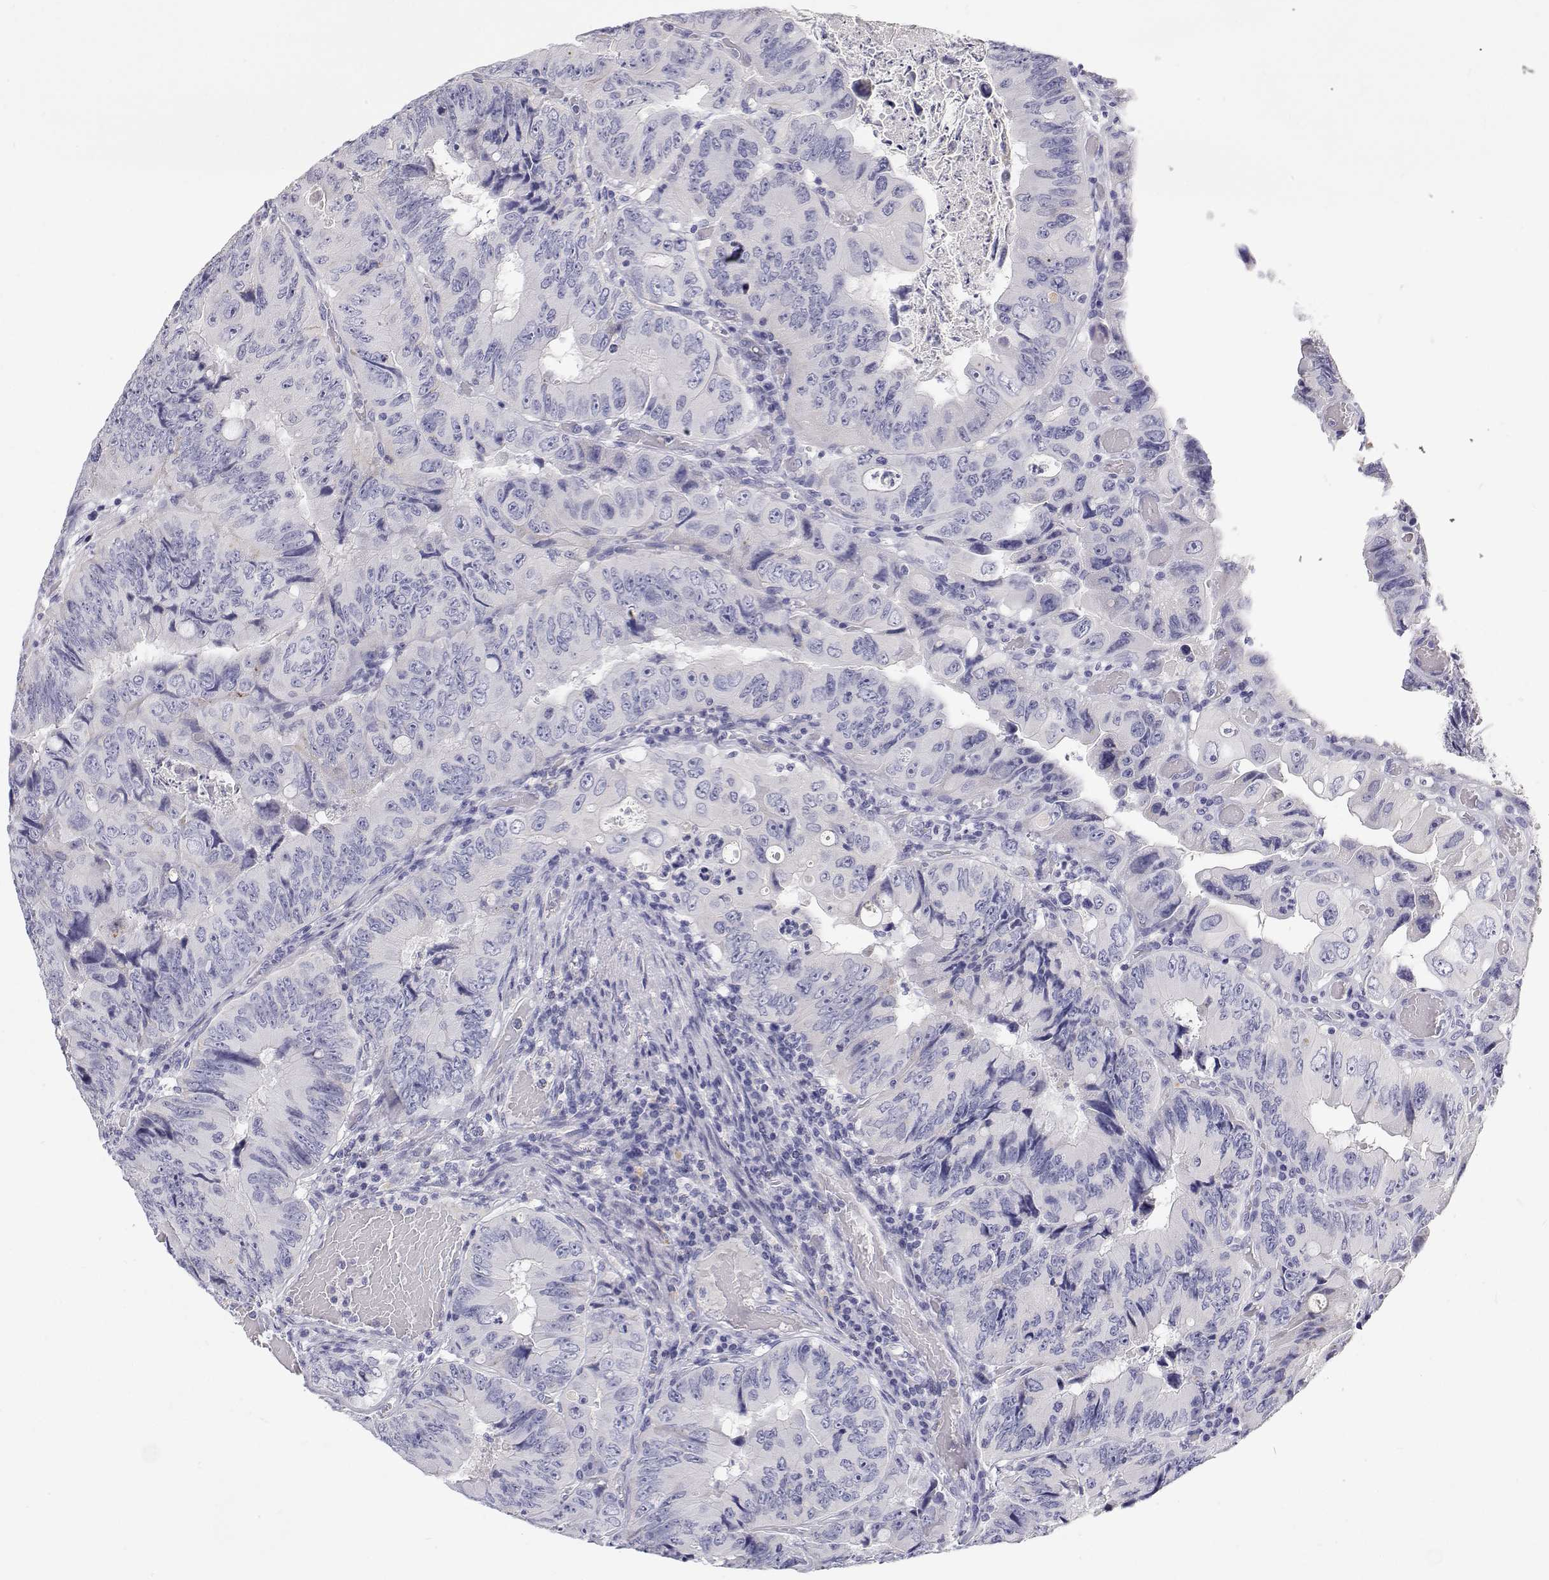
{"staining": {"intensity": "negative", "quantity": "none", "location": "none"}, "tissue": "colorectal cancer", "cell_type": "Tumor cells", "image_type": "cancer", "snomed": [{"axis": "morphology", "description": "Adenocarcinoma, NOS"}, {"axis": "topography", "description": "Colon"}], "caption": "High magnification brightfield microscopy of adenocarcinoma (colorectal) stained with DAB (brown) and counterstained with hematoxylin (blue): tumor cells show no significant positivity.", "gene": "NCR2", "patient": {"sex": "female", "age": 84}}